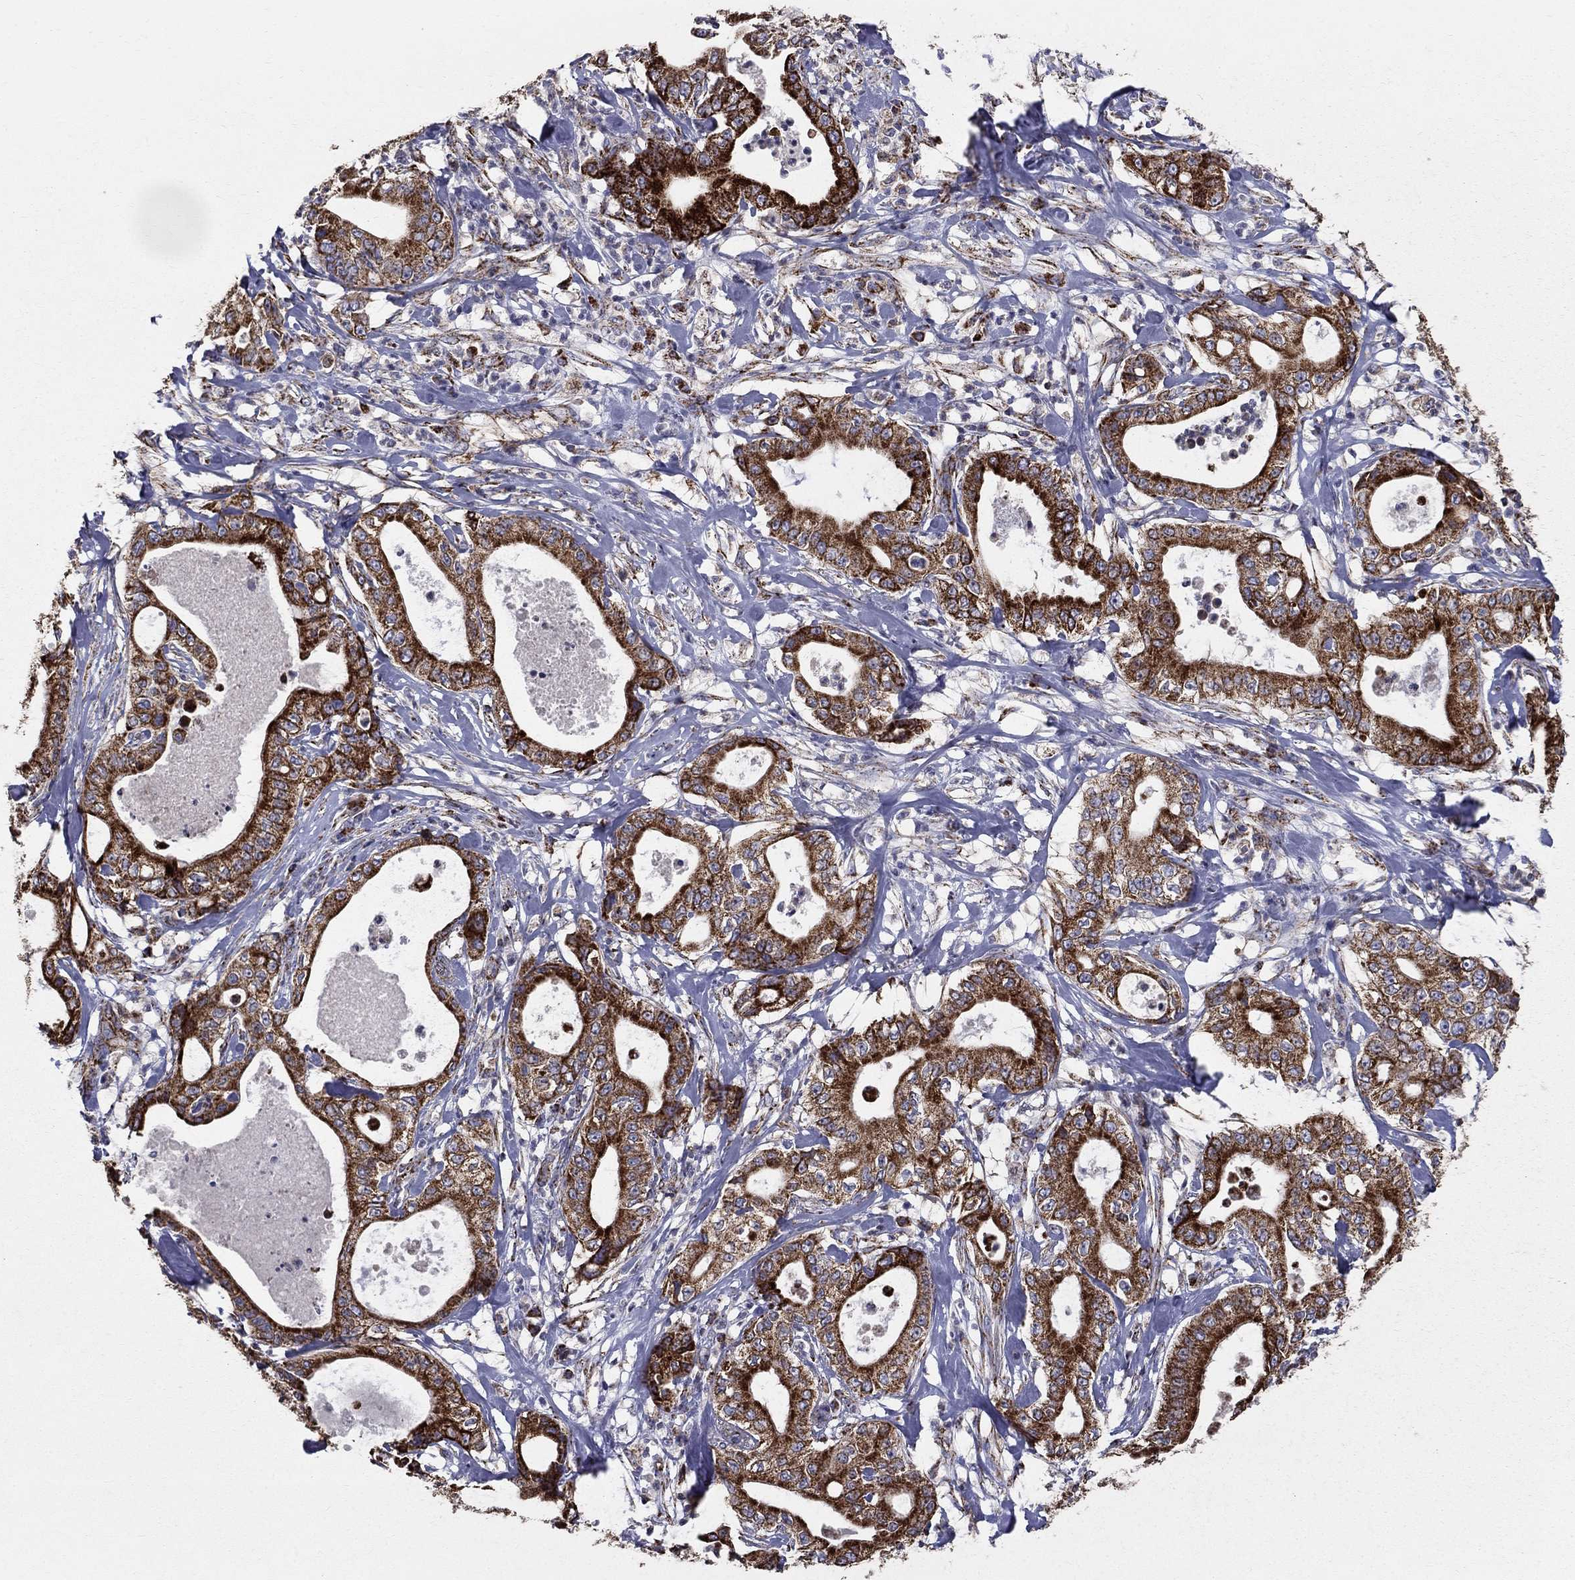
{"staining": {"intensity": "strong", "quantity": ">75%", "location": "cytoplasmic/membranous"}, "tissue": "pancreatic cancer", "cell_type": "Tumor cells", "image_type": "cancer", "snomed": [{"axis": "morphology", "description": "Adenocarcinoma, NOS"}, {"axis": "topography", "description": "Pancreas"}], "caption": "Adenocarcinoma (pancreatic) stained with DAB IHC exhibits high levels of strong cytoplasmic/membranous positivity in approximately >75% of tumor cells.", "gene": "GCSH", "patient": {"sex": "male", "age": 71}}